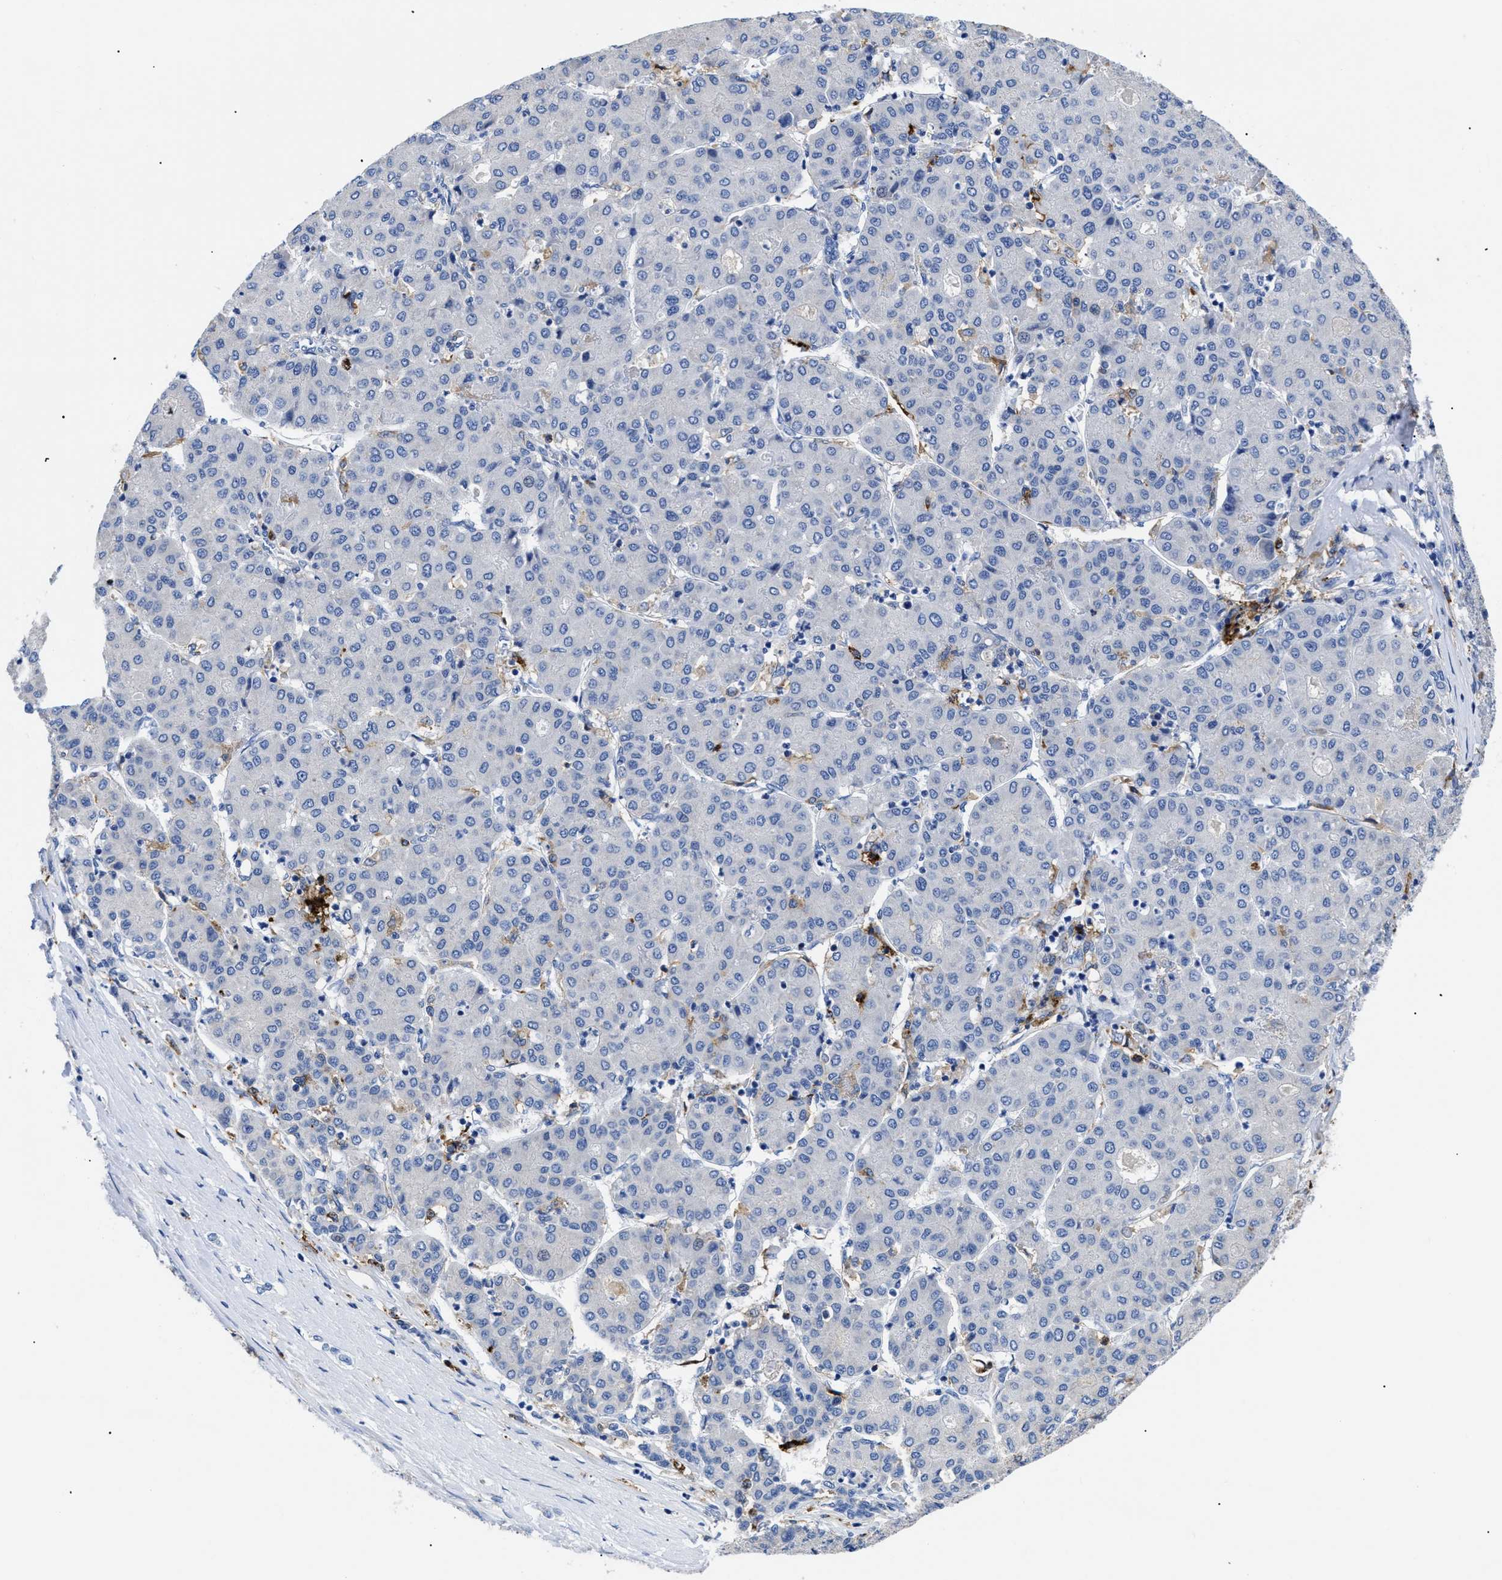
{"staining": {"intensity": "negative", "quantity": "none", "location": "none"}, "tissue": "liver cancer", "cell_type": "Tumor cells", "image_type": "cancer", "snomed": [{"axis": "morphology", "description": "Carcinoma, Hepatocellular, NOS"}, {"axis": "topography", "description": "Liver"}], "caption": "This histopathology image is of liver hepatocellular carcinoma stained with immunohistochemistry (IHC) to label a protein in brown with the nuclei are counter-stained blue. There is no expression in tumor cells. (Brightfield microscopy of DAB (3,3'-diaminobenzidine) immunohistochemistry at high magnification).", "gene": "HLA-DPA1", "patient": {"sex": "male", "age": 65}}